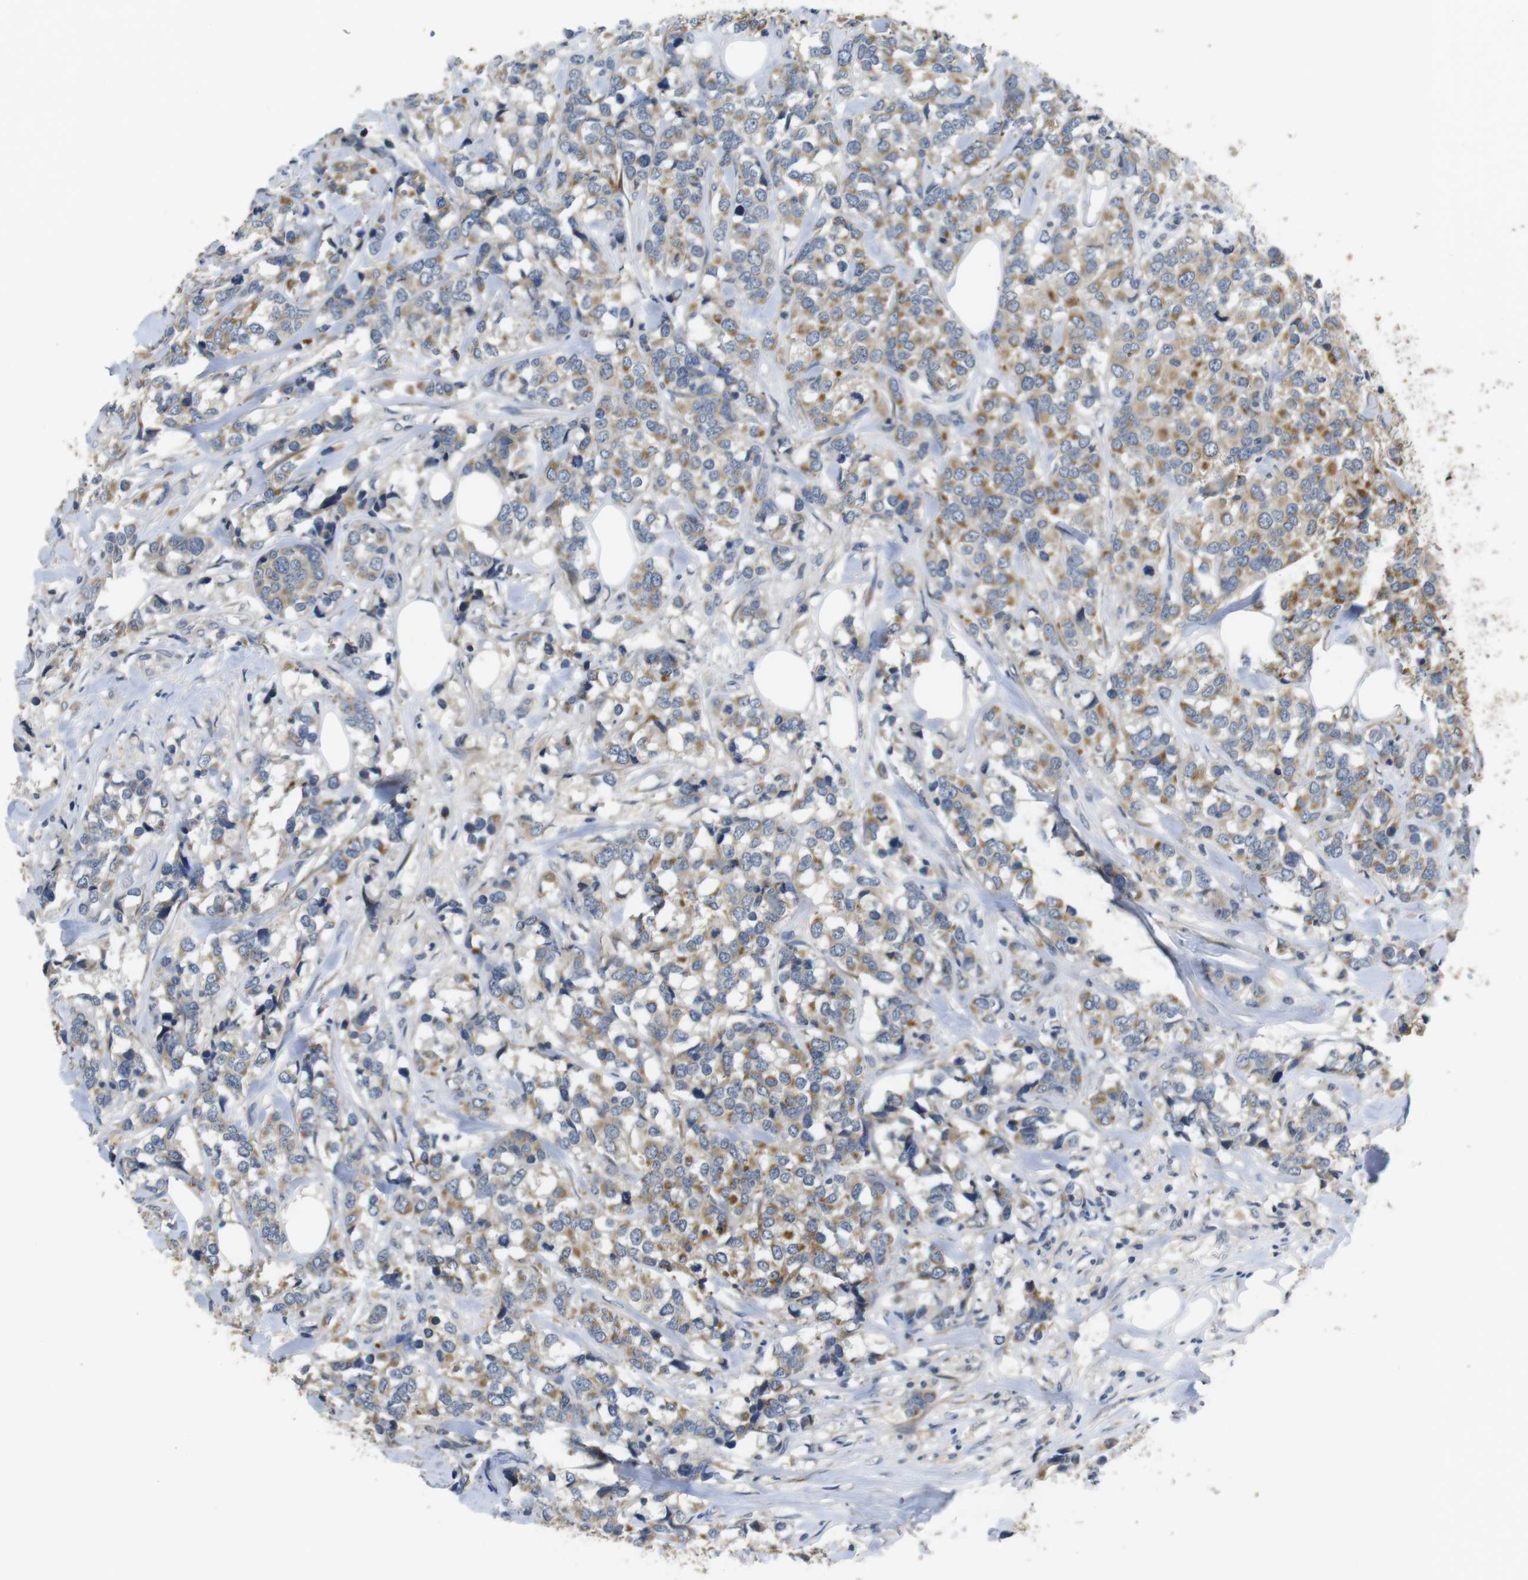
{"staining": {"intensity": "moderate", "quantity": ">75%", "location": "cytoplasmic/membranous"}, "tissue": "breast cancer", "cell_type": "Tumor cells", "image_type": "cancer", "snomed": [{"axis": "morphology", "description": "Lobular carcinoma"}, {"axis": "topography", "description": "Breast"}], "caption": "IHC photomicrograph of human lobular carcinoma (breast) stained for a protein (brown), which demonstrates medium levels of moderate cytoplasmic/membranous positivity in approximately >75% of tumor cells.", "gene": "ADGRL3", "patient": {"sex": "female", "age": 59}}